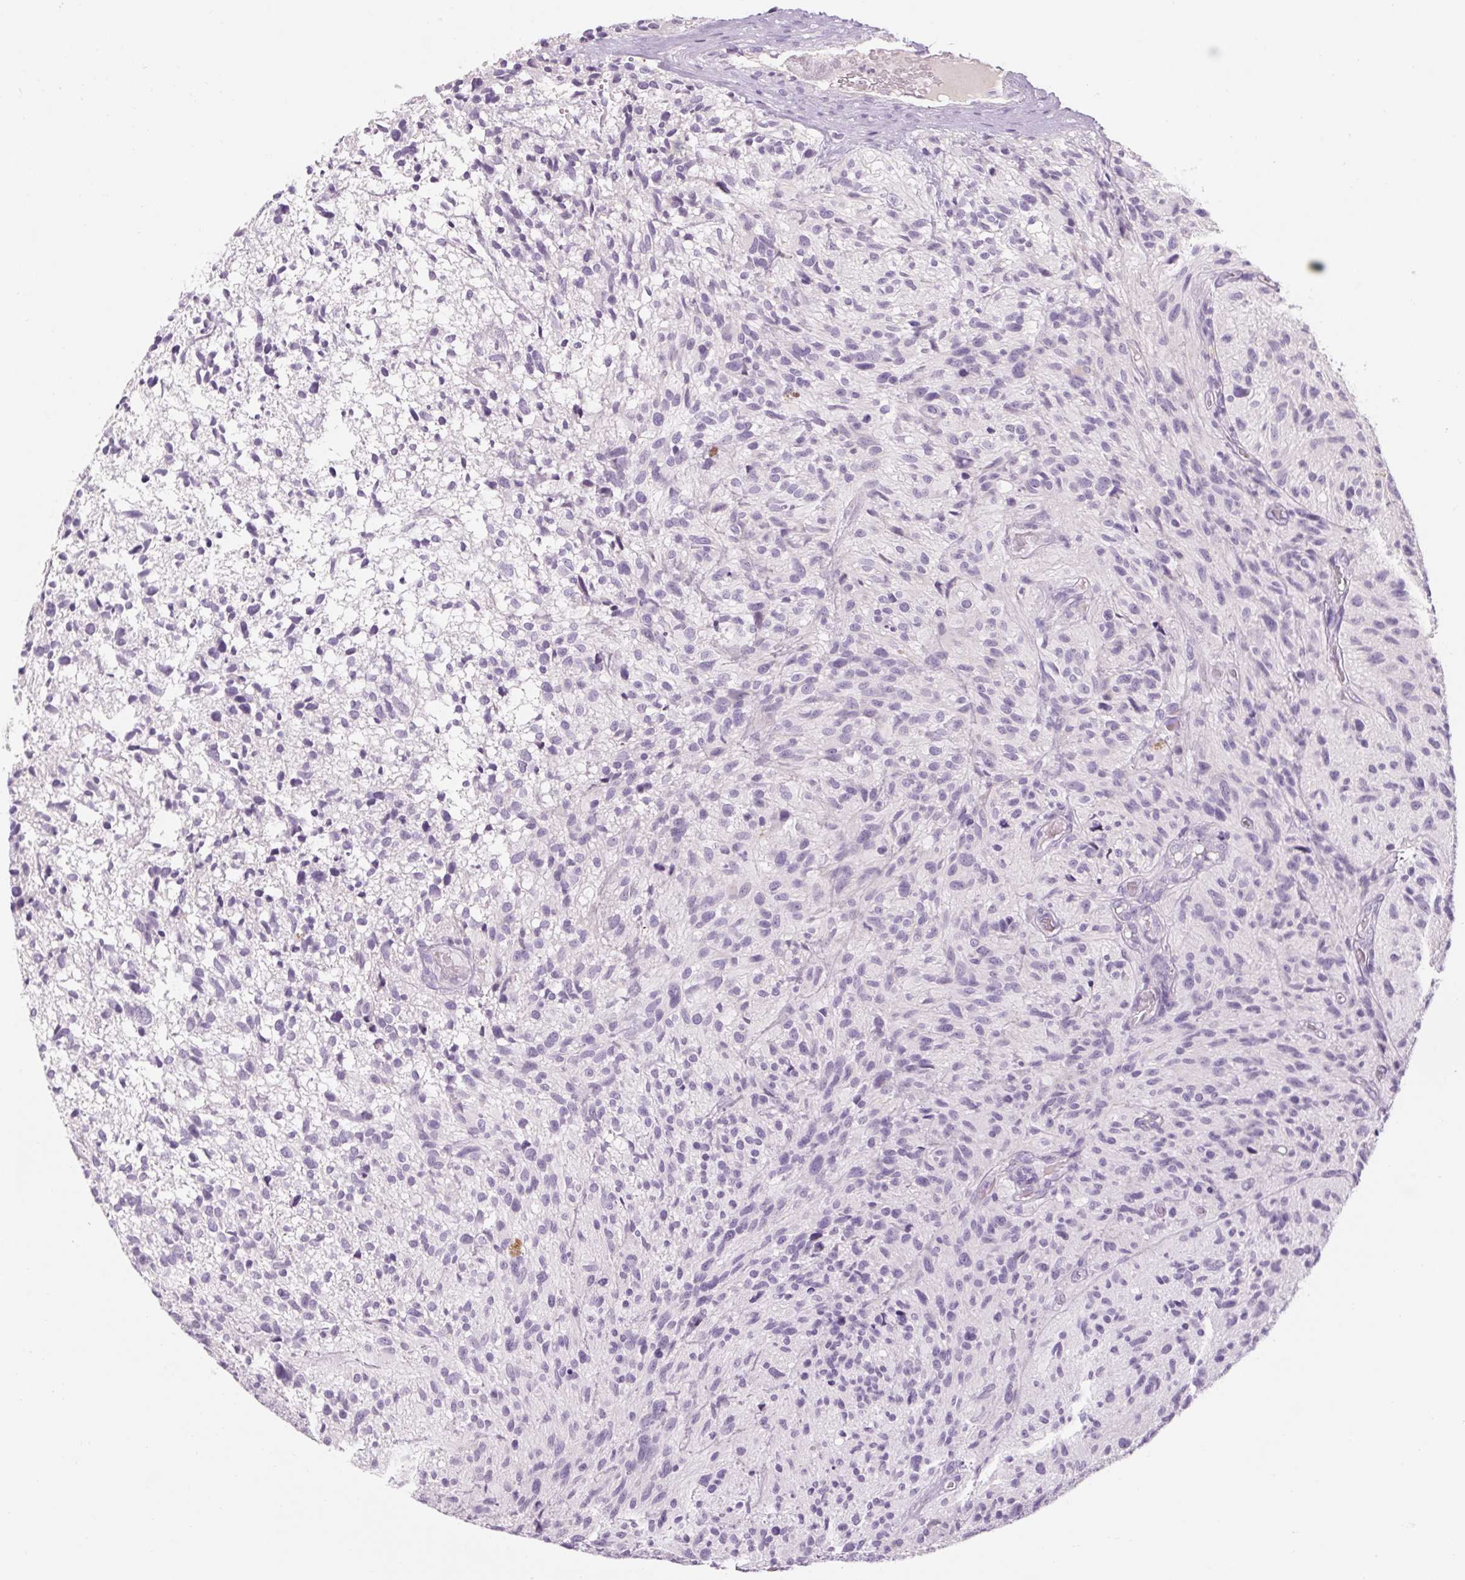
{"staining": {"intensity": "negative", "quantity": "none", "location": "none"}, "tissue": "glioma", "cell_type": "Tumor cells", "image_type": "cancer", "snomed": [{"axis": "morphology", "description": "Glioma, malignant, High grade"}, {"axis": "topography", "description": "Brain"}], "caption": "This is a image of immunohistochemistry (IHC) staining of high-grade glioma (malignant), which shows no staining in tumor cells.", "gene": "RPTN", "patient": {"sex": "male", "age": 75}}